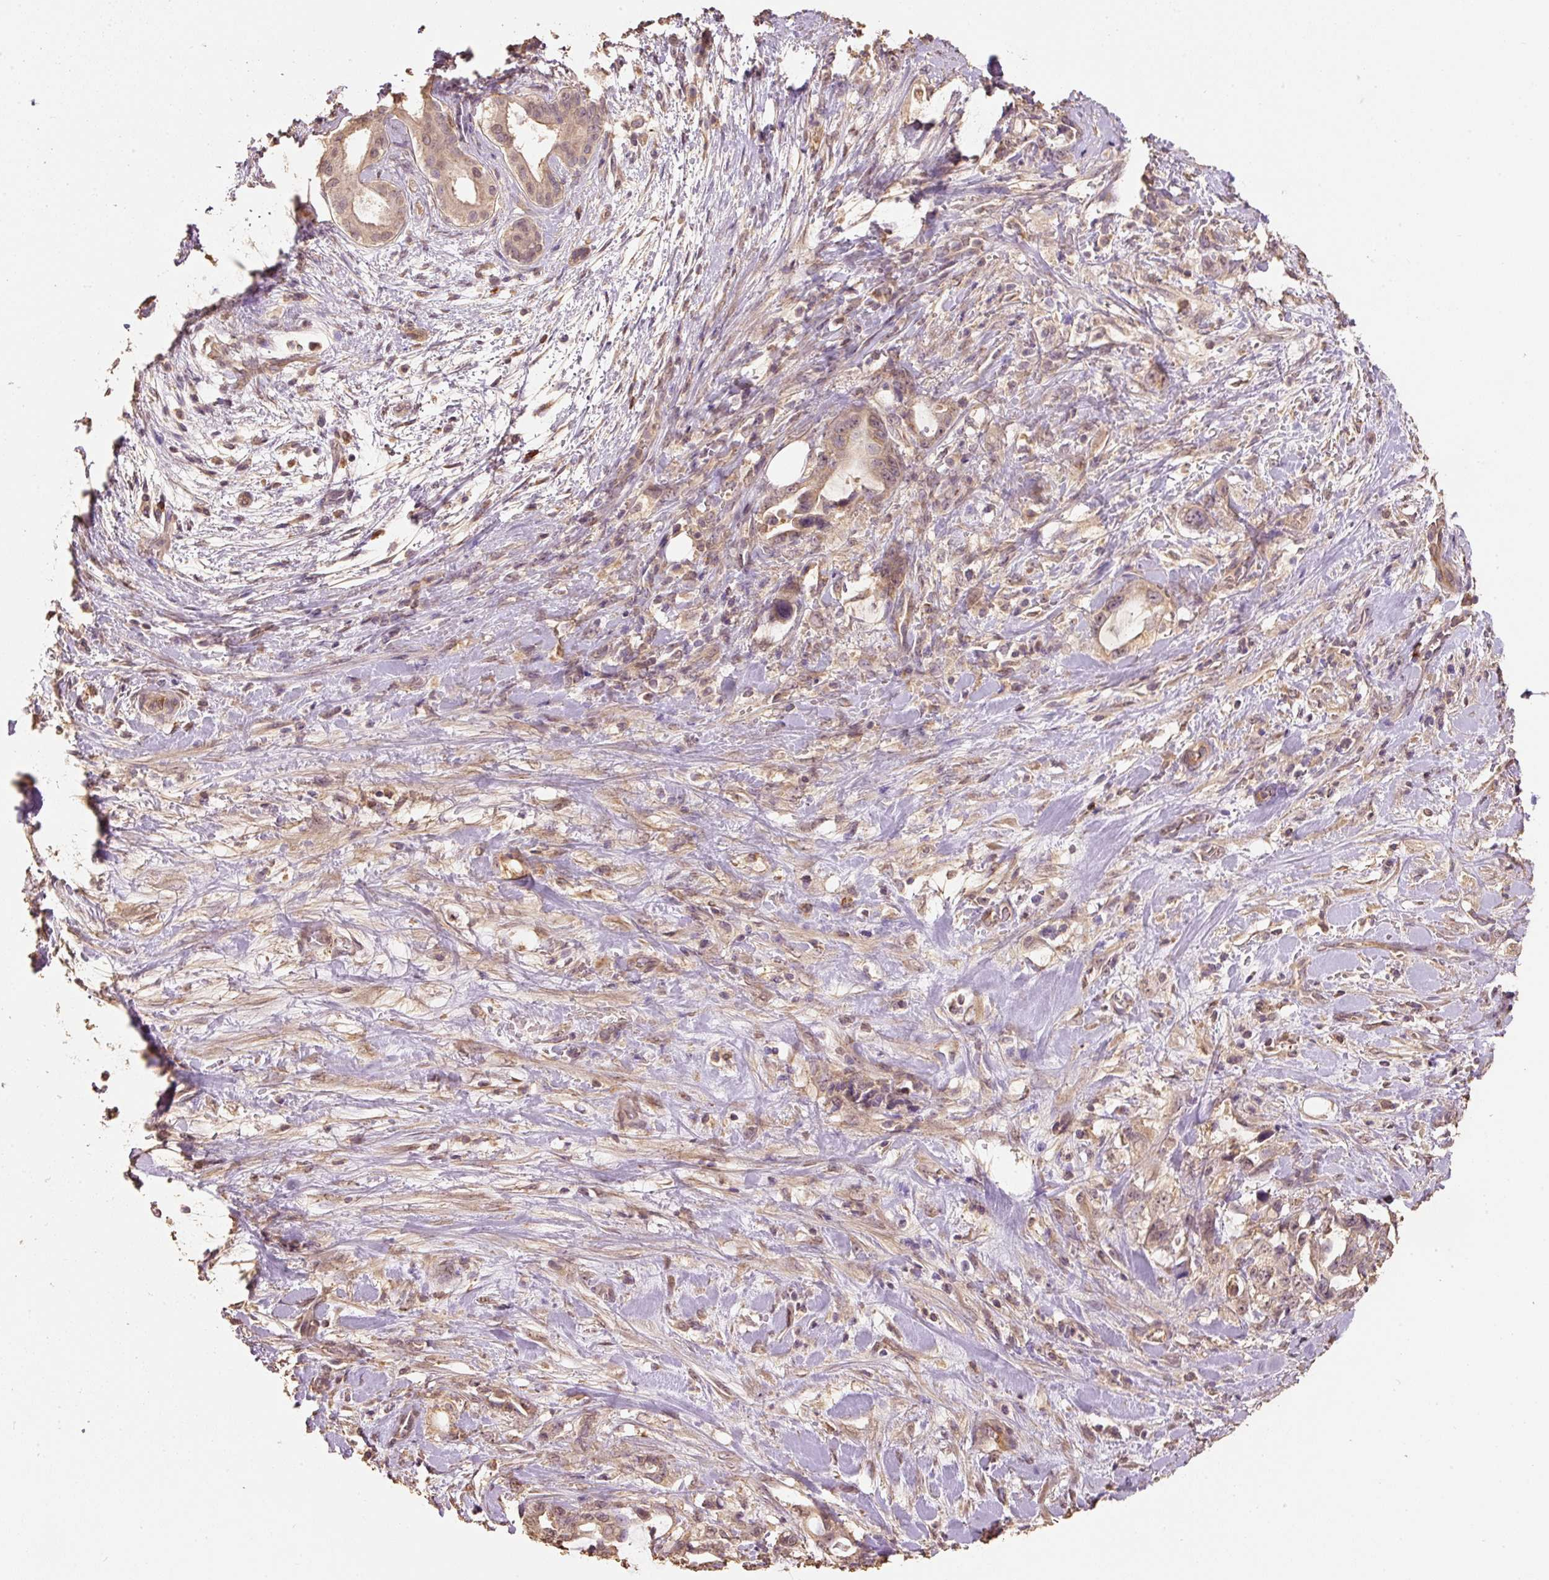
{"staining": {"intensity": "weak", "quantity": ">75%", "location": "cytoplasmic/membranous,nuclear"}, "tissue": "pancreatic cancer", "cell_type": "Tumor cells", "image_type": "cancer", "snomed": [{"axis": "morphology", "description": "Adenocarcinoma, NOS"}, {"axis": "topography", "description": "Pancreas"}], "caption": "Immunohistochemistry (IHC) of human pancreatic adenocarcinoma exhibits low levels of weak cytoplasmic/membranous and nuclear expression in about >75% of tumor cells.", "gene": "HERC2", "patient": {"sex": "female", "age": 61}}